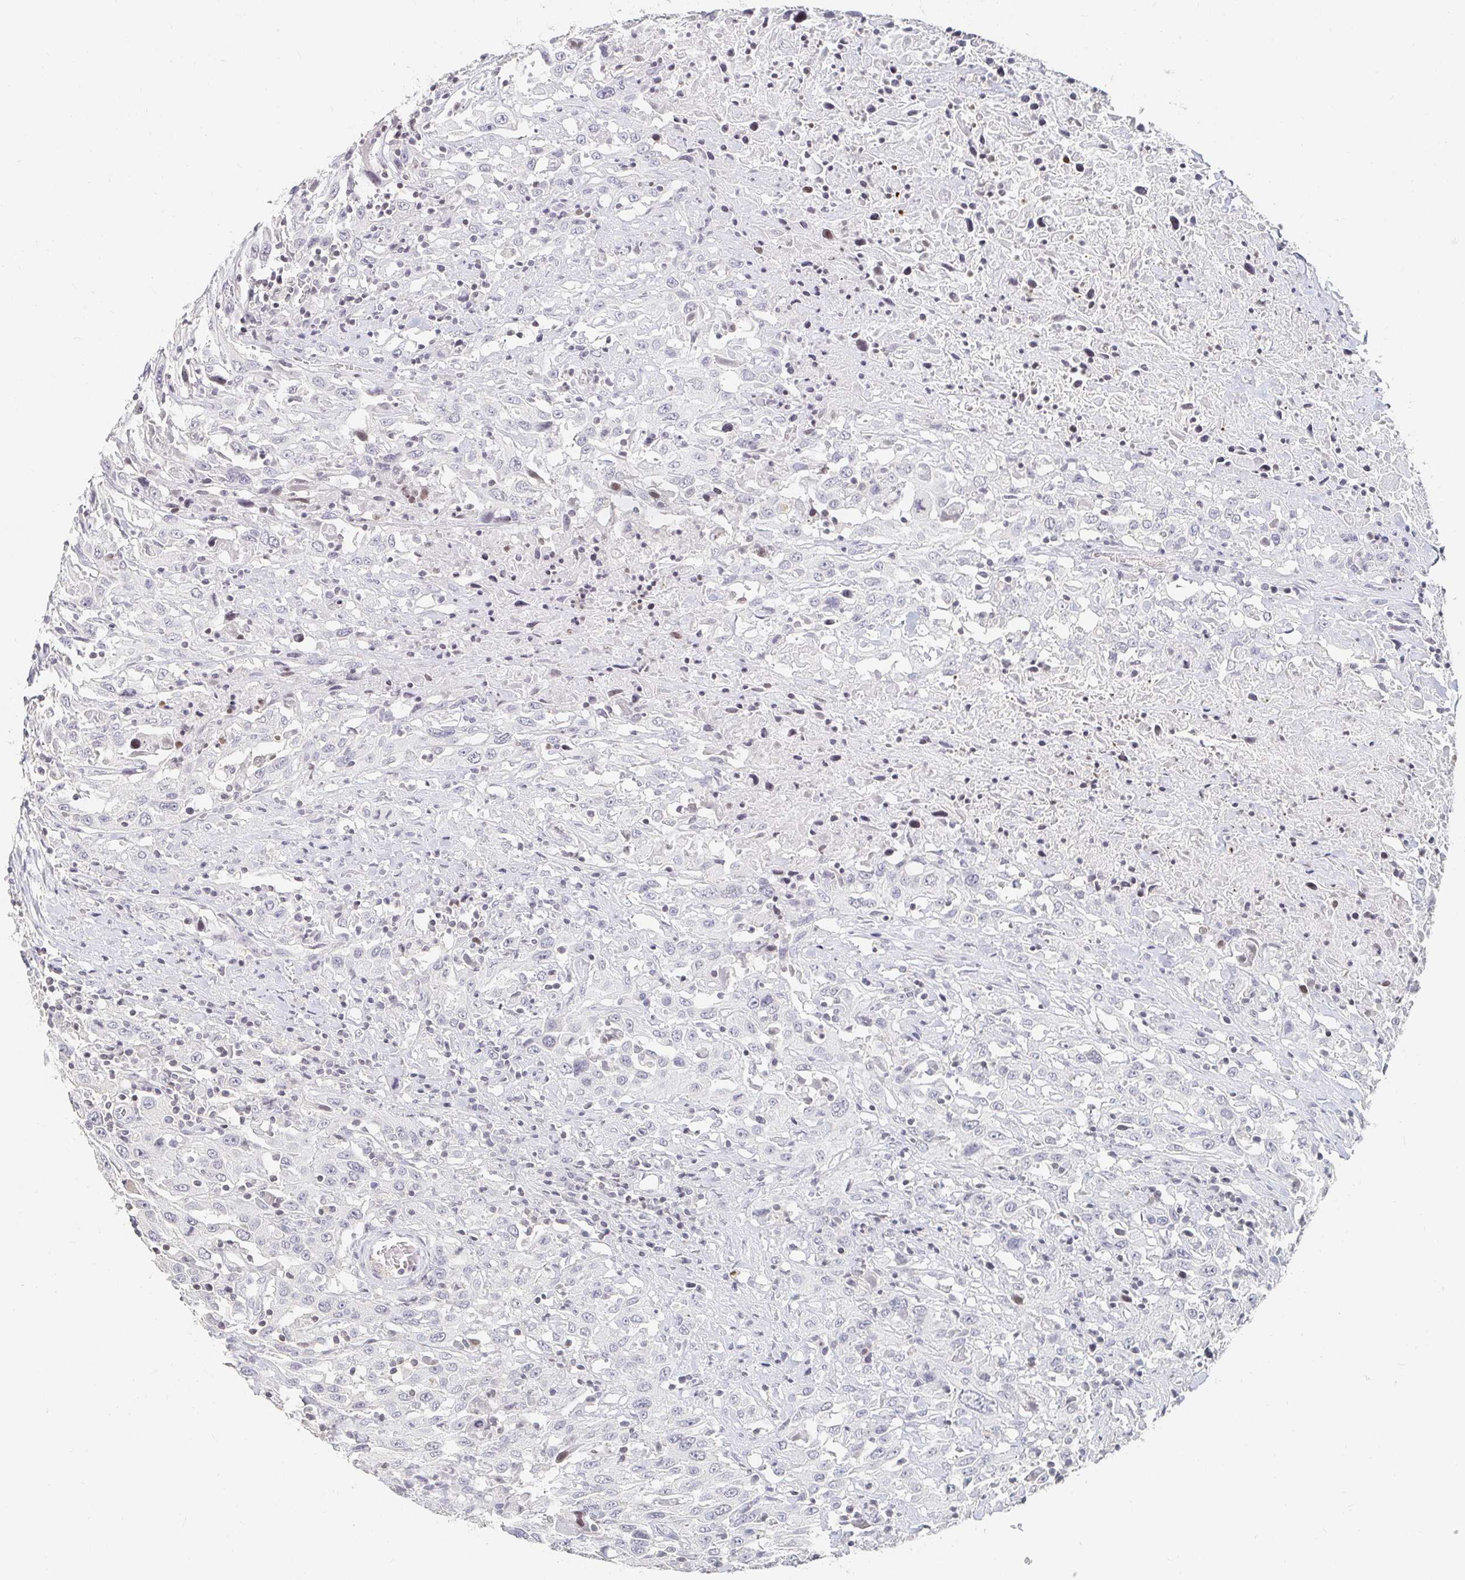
{"staining": {"intensity": "negative", "quantity": "none", "location": "none"}, "tissue": "urothelial cancer", "cell_type": "Tumor cells", "image_type": "cancer", "snomed": [{"axis": "morphology", "description": "Urothelial carcinoma, High grade"}, {"axis": "topography", "description": "Urinary bladder"}], "caption": "Immunohistochemistry (IHC) histopathology image of neoplastic tissue: urothelial carcinoma (high-grade) stained with DAB shows no significant protein staining in tumor cells.", "gene": "NME9", "patient": {"sex": "male", "age": 61}}